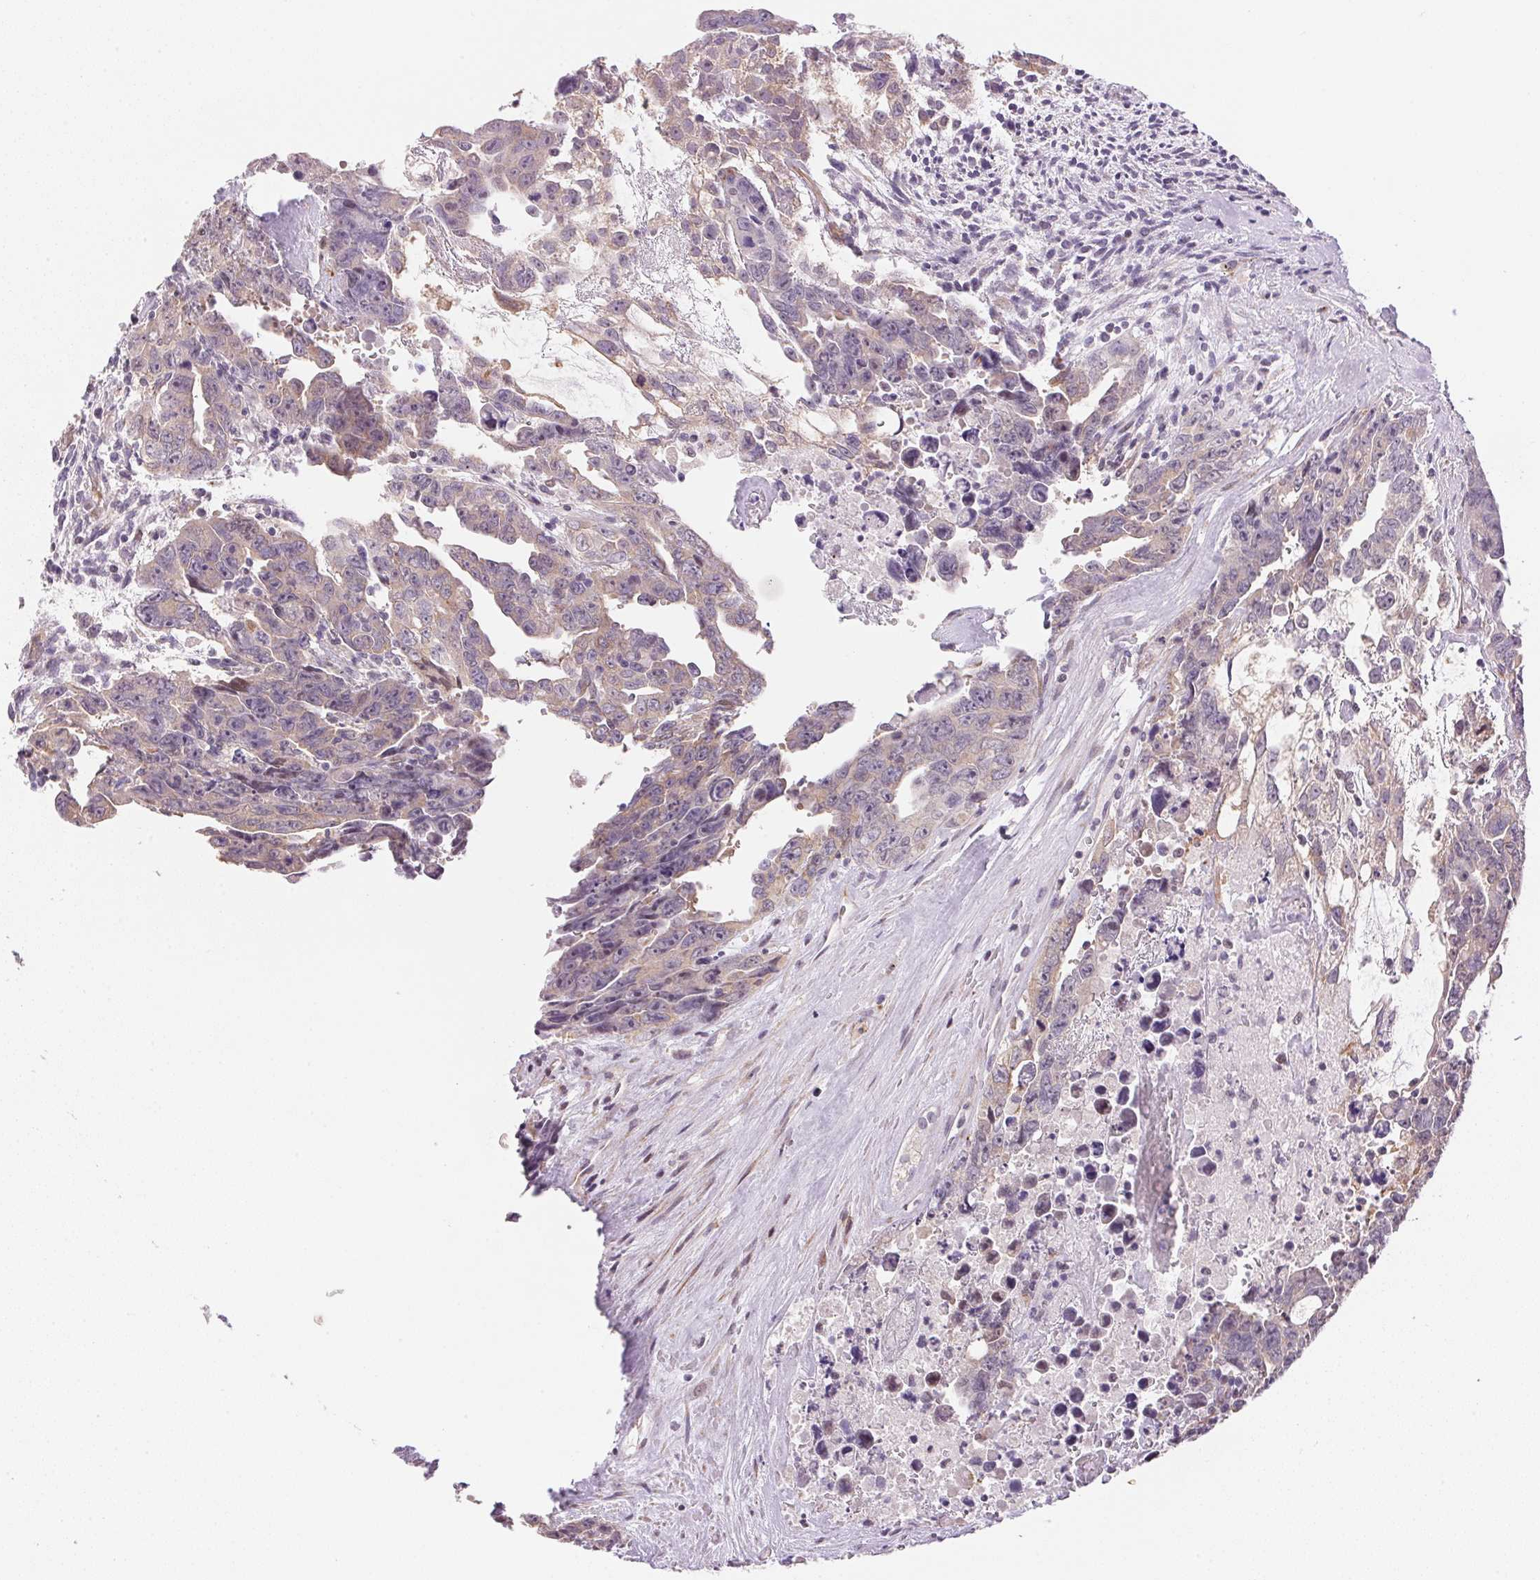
{"staining": {"intensity": "negative", "quantity": "none", "location": "none"}, "tissue": "testis cancer", "cell_type": "Tumor cells", "image_type": "cancer", "snomed": [{"axis": "morphology", "description": "Carcinoma, Embryonal, NOS"}, {"axis": "topography", "description": "Testis"}], "caption": "Immunohistochemistry histopathology image of embryonal carcinoma (testis) stained for a protein (brown), which shows no staining in tumor cells.", "gene": "GYG2", "patient": {"sex": "male", "age": 24}}